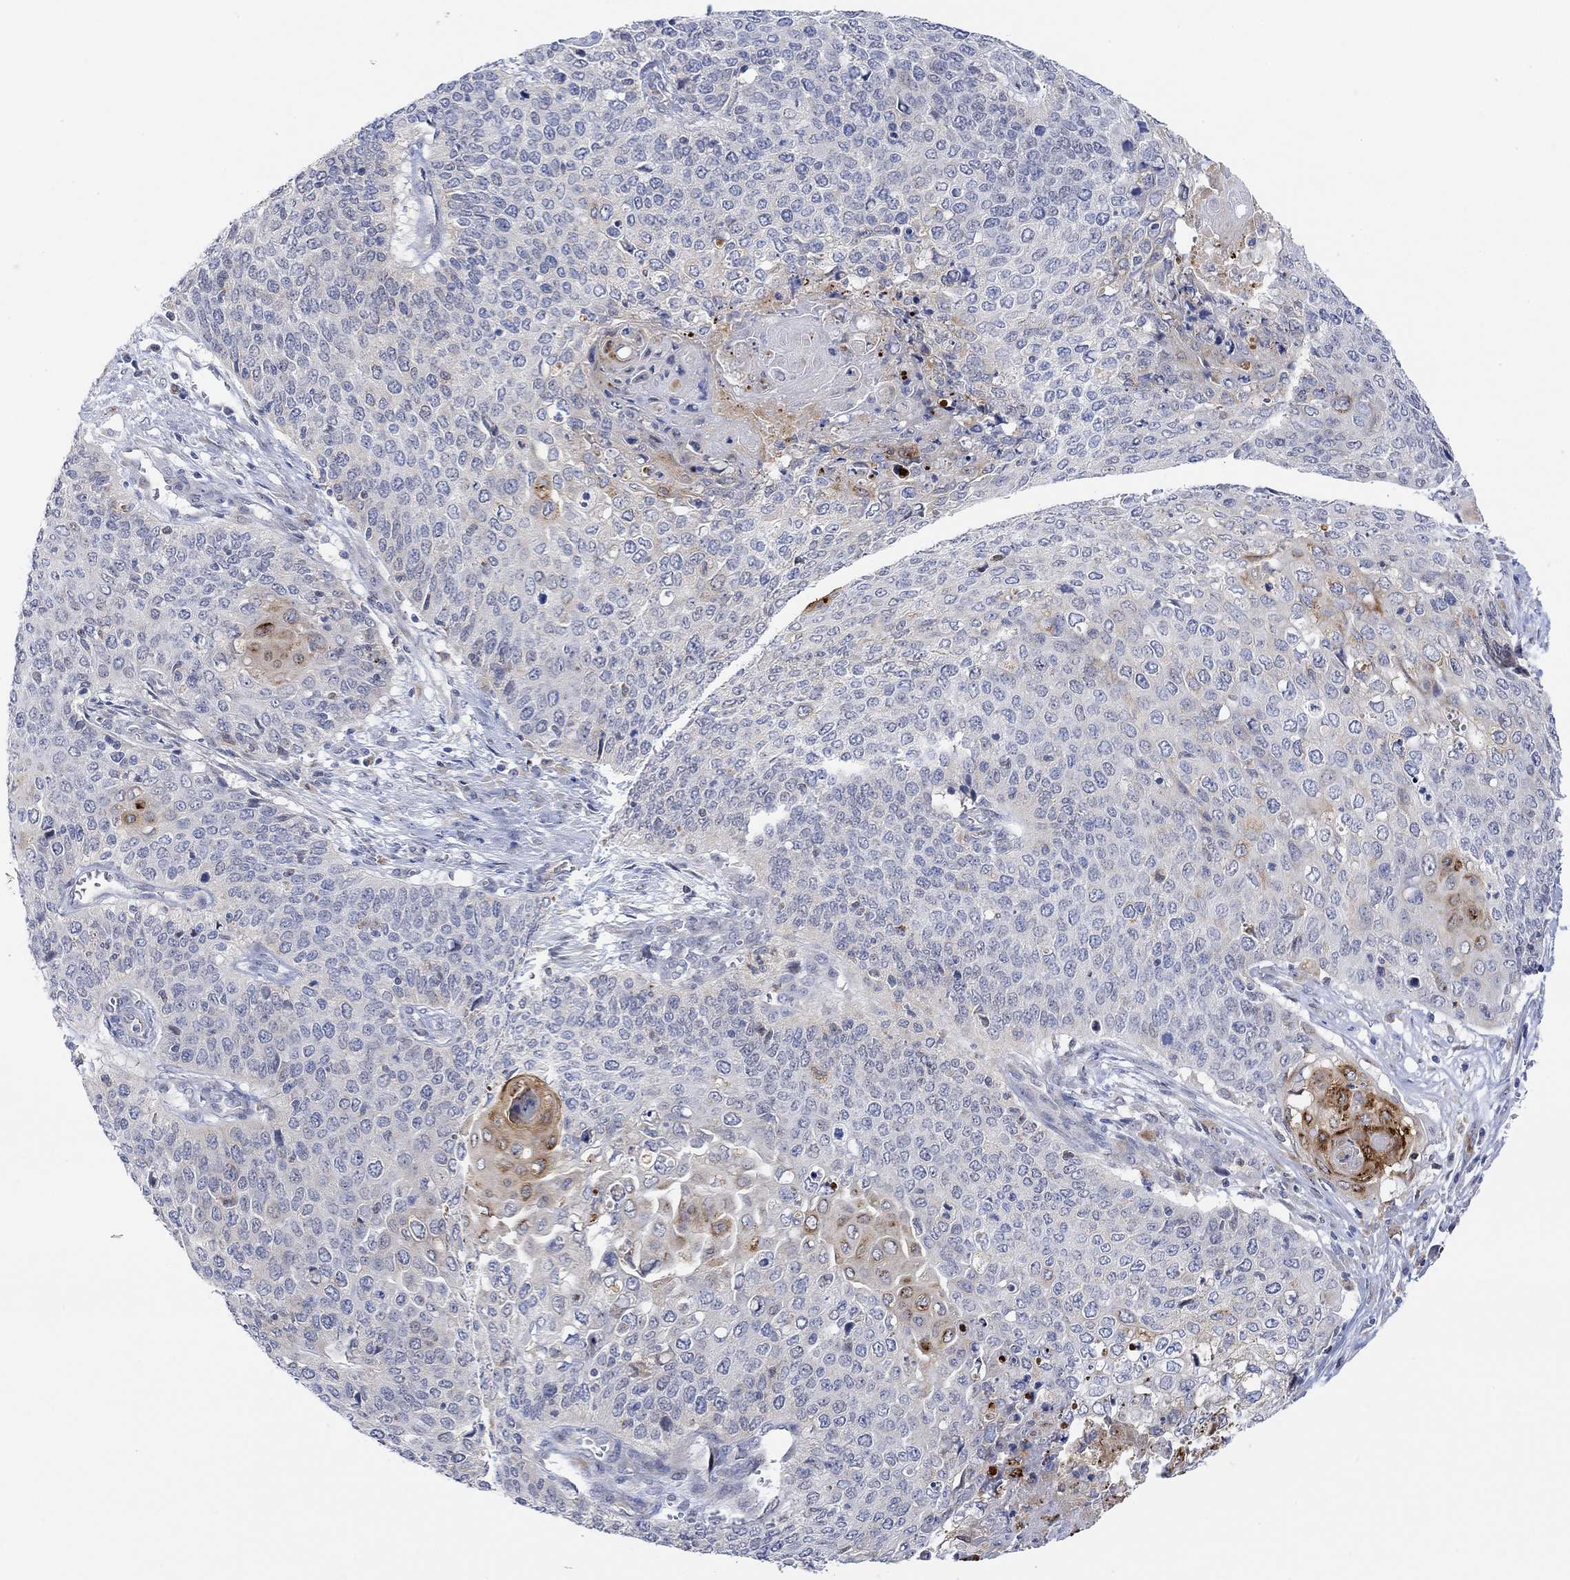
{"staining": {"intensity": "moderate", "quantity": "<25%", "location": "cytoplasmic/membranous"}, "tissue": "cervical cancer", "cell_type": "Tumor cells", "image_type": "cancer", "snomed": [{"axis": "morphology", "description": "Squamous cell carcinoma, NOS"}, {"axis": "topography", "description": "Cervix"}], "caption": "Immunohistochemistry of cervical cancer (squamous cell carcinoma) exhibits low levels of moderate cytoplasmic/membranous staining in approximately <25% of tumor cells.", "gene": "ACSL1", "patient": {"sex": "female", "age": 39}}